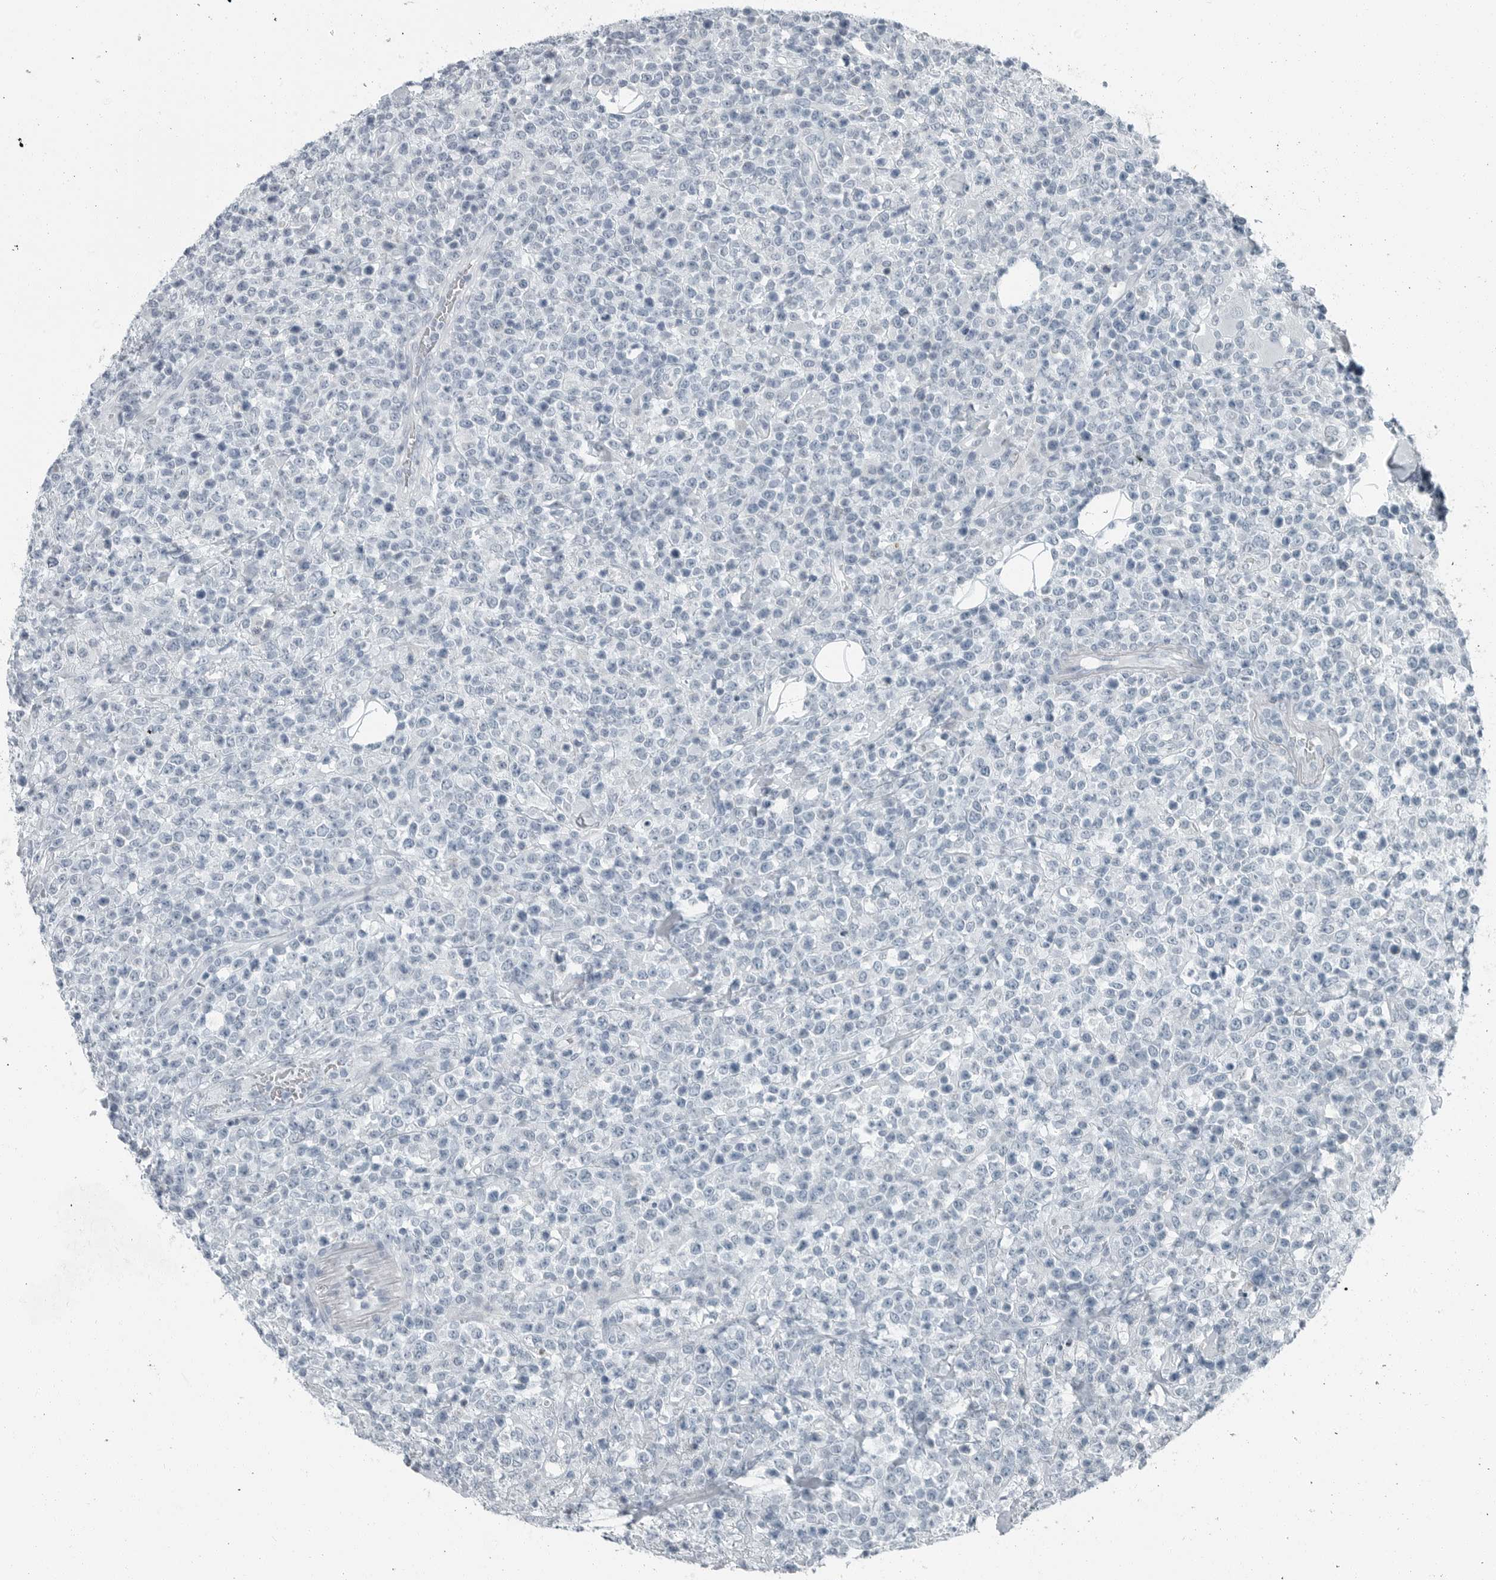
{"staining": {"intensity": "negative", "quantity": "none", "location": "none"}, "tissue": "lymphoma", "cell_type": "Tumor cells", "image_type": "cancer", "snomed": [{"axis": "morphology", "description": "Malignant lymphoma, non-Hodgkin's type, High grade"}, {"axis": "topography", "description": "Colon"}], "caption": "The IHC micrograph has no significant expression in tumor cells of malignant lymphoma, non-Hodgkin's type (high-grade) tissue.", "gene": "ZPBP2", "patient": {"sex": "female", "age": 53}}